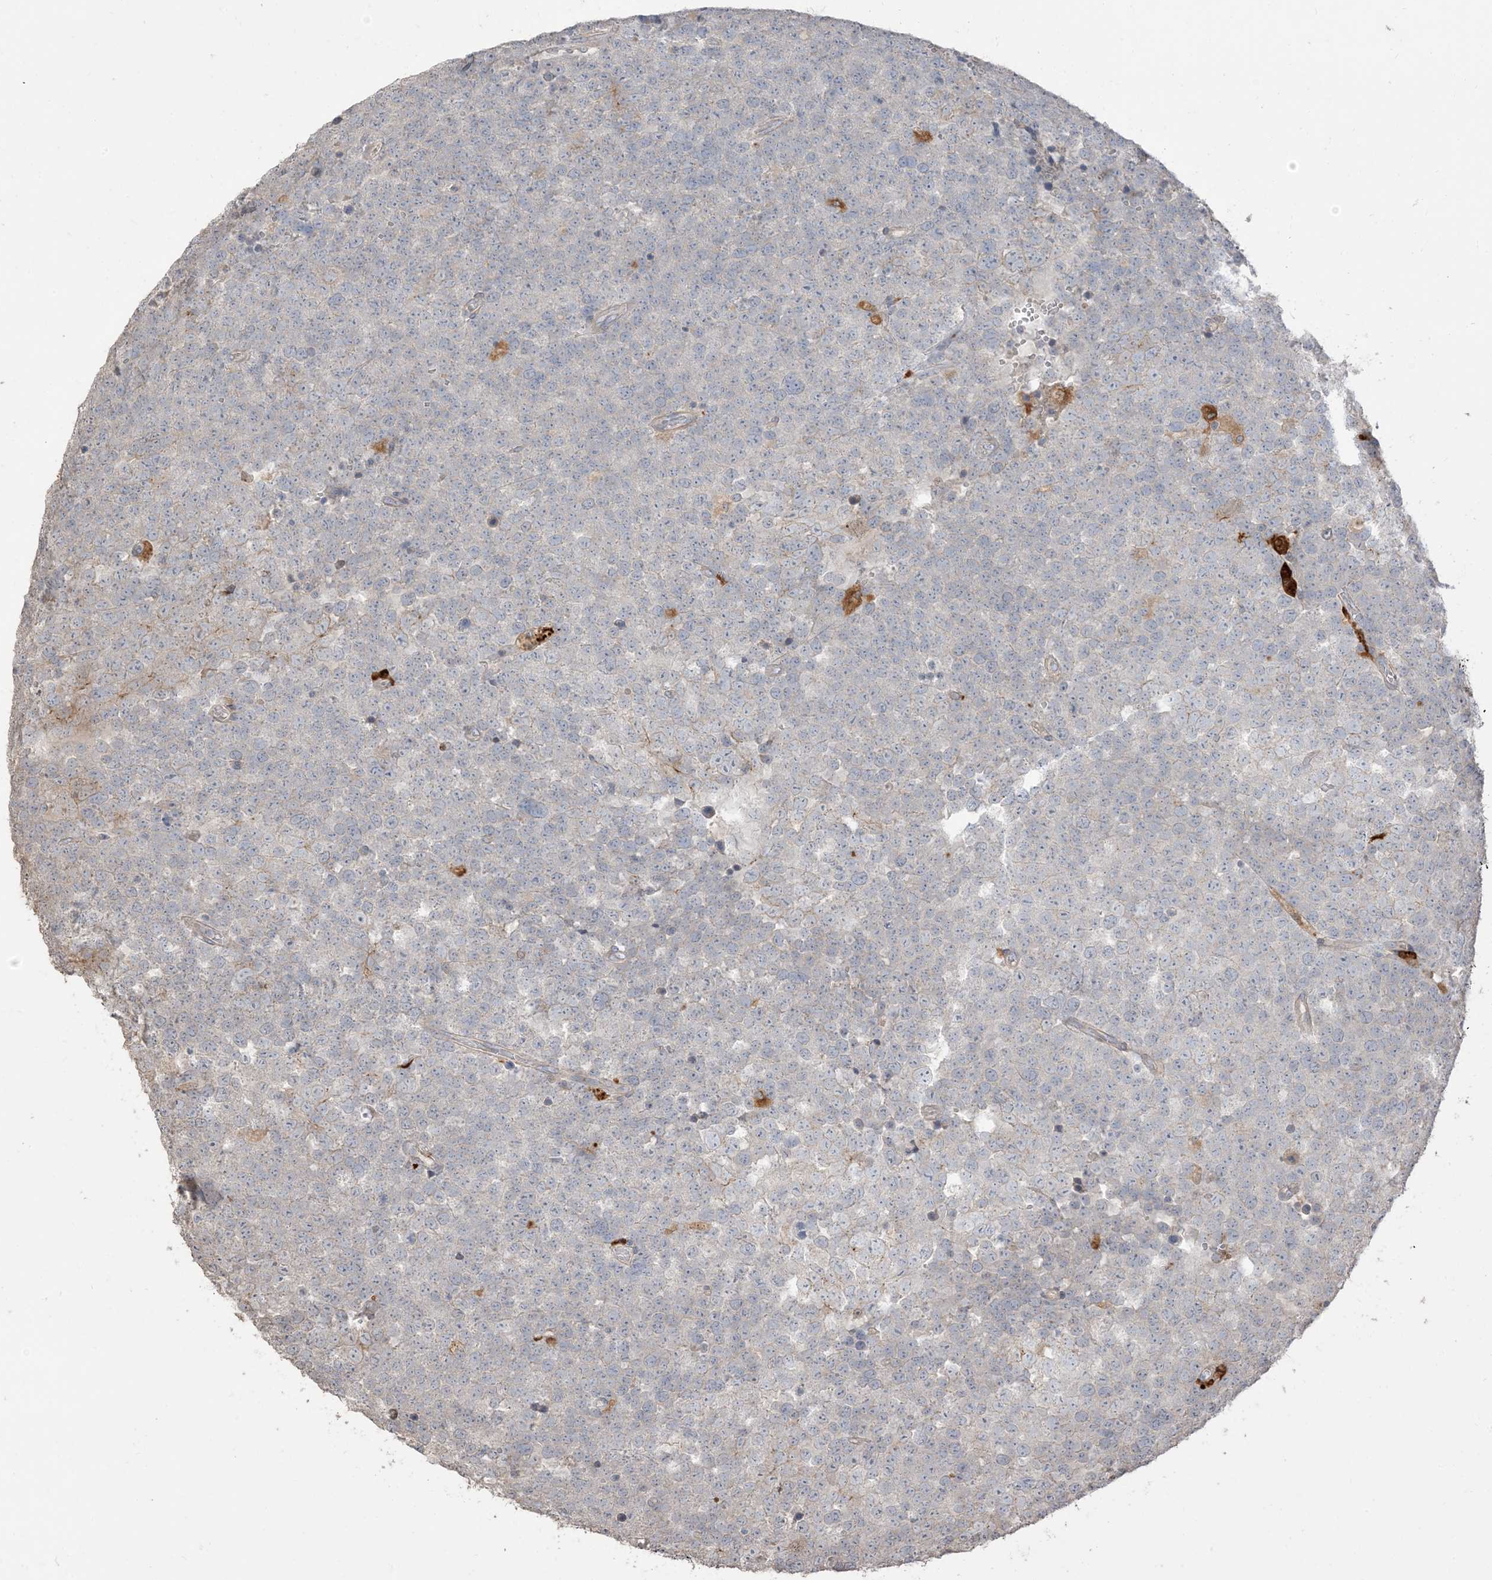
{"staining": {"intensity": "negative", "quantity": "none", "location": "none"}, "tissue": "testis cancer", "cell_type": "Tumor cells", "image_type": "cancer", "snomed": [{"axis": "morphology", "description": "Seminoma, NOS"}, {"axis": "topography", "description": "Testis"}], "caption": "DAB immunohistochemical staining of testis cancer exhibits no significant expression in tumor cells. The staining was performed using DAB to visualize the protein expression in brown, while the nuclei were stained in blue with hematoxylin (Magnification: 20x).", "gene": "RNF175", "patient": {"sex": "male", "age": 71}}